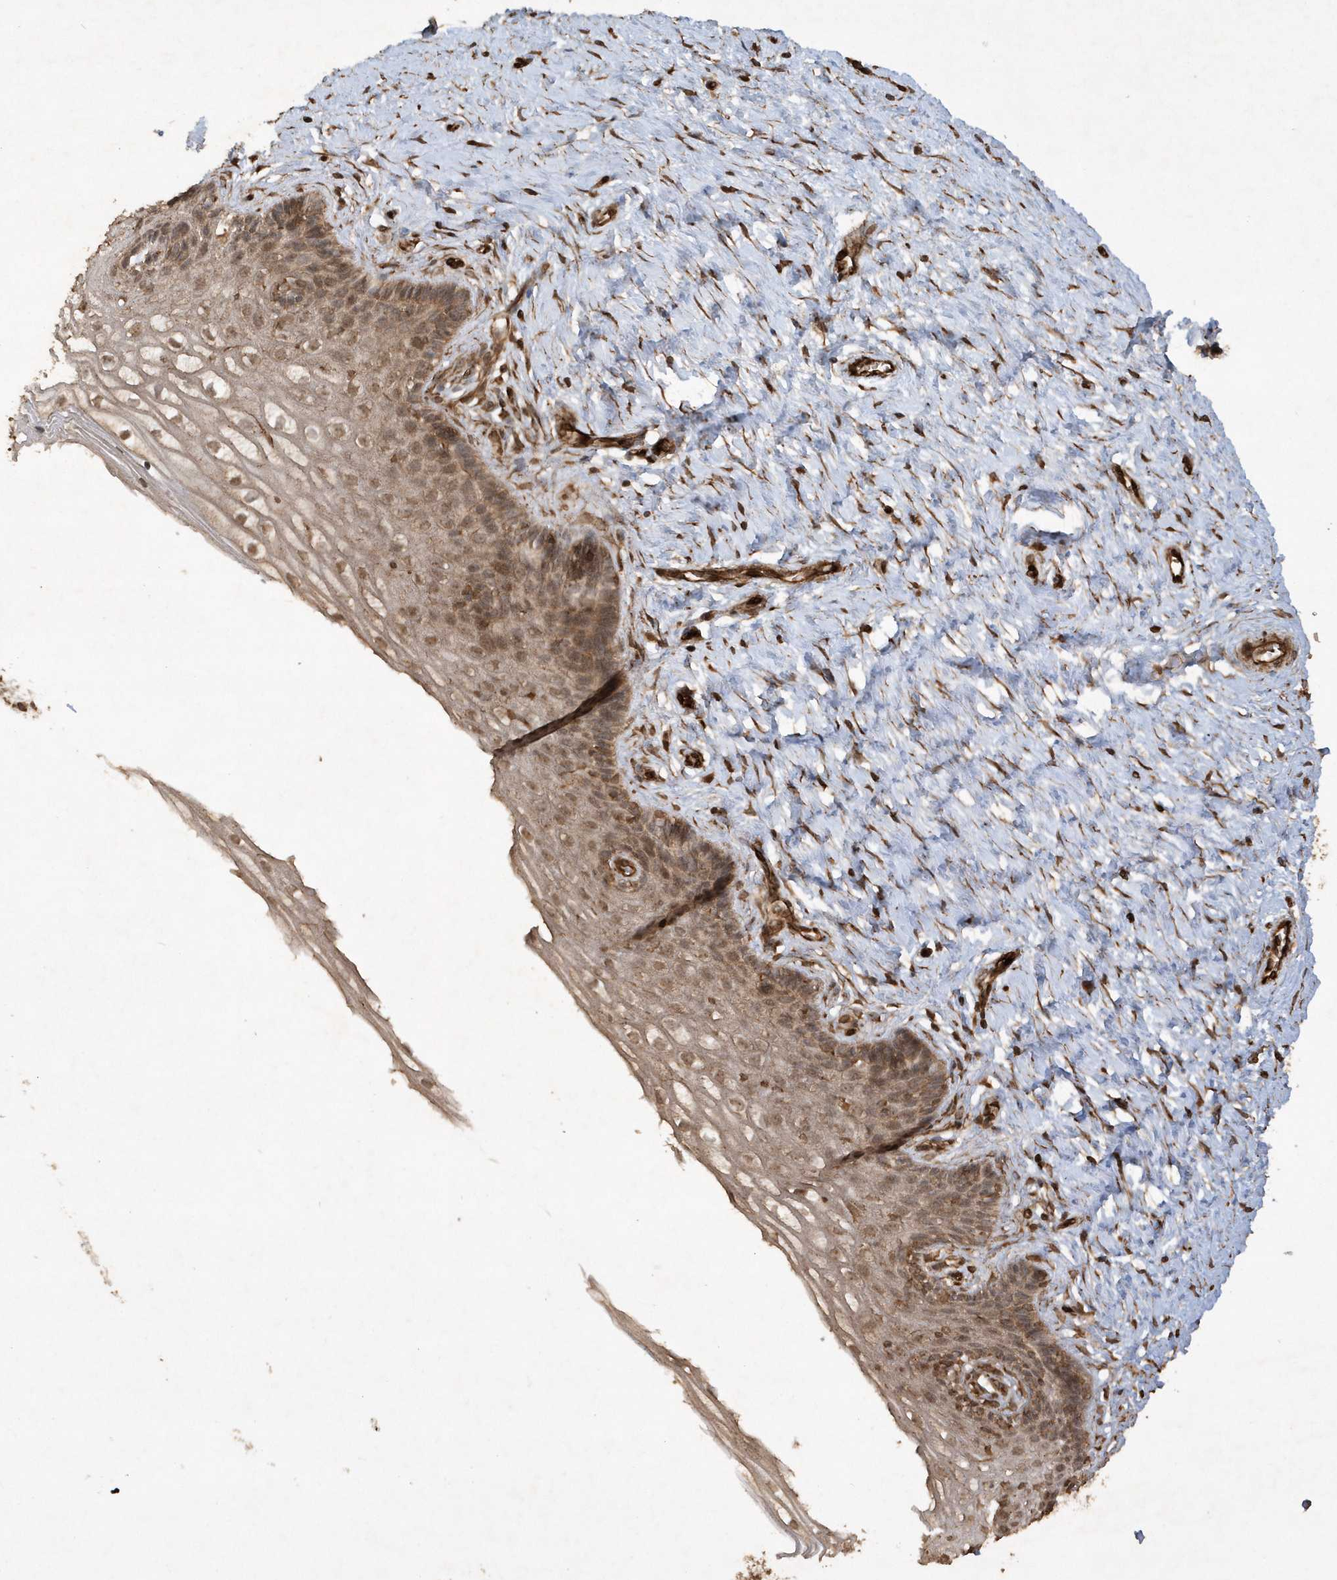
{"staining": {"intensity": "moderate", "quantity": ">75%", "location": "cytoplasmic/membranous"}, "tissue": "cervix", "cell_type": "Glandular cells", "image_type": "normal", "snomed": [{"axis": "morphology", "description": "Normal tissue, NOS"}, {"axis": "topography", "description": "Cervix"}], "caption": "This is a micrograph of immunohistochemistry (IHC) staining of normal cervix, which shows moderate staining in the cytoplasmic/membranous of glandular cells.", "gene": "AVPI1", "patient": {"sex": "female", "age": 33}}